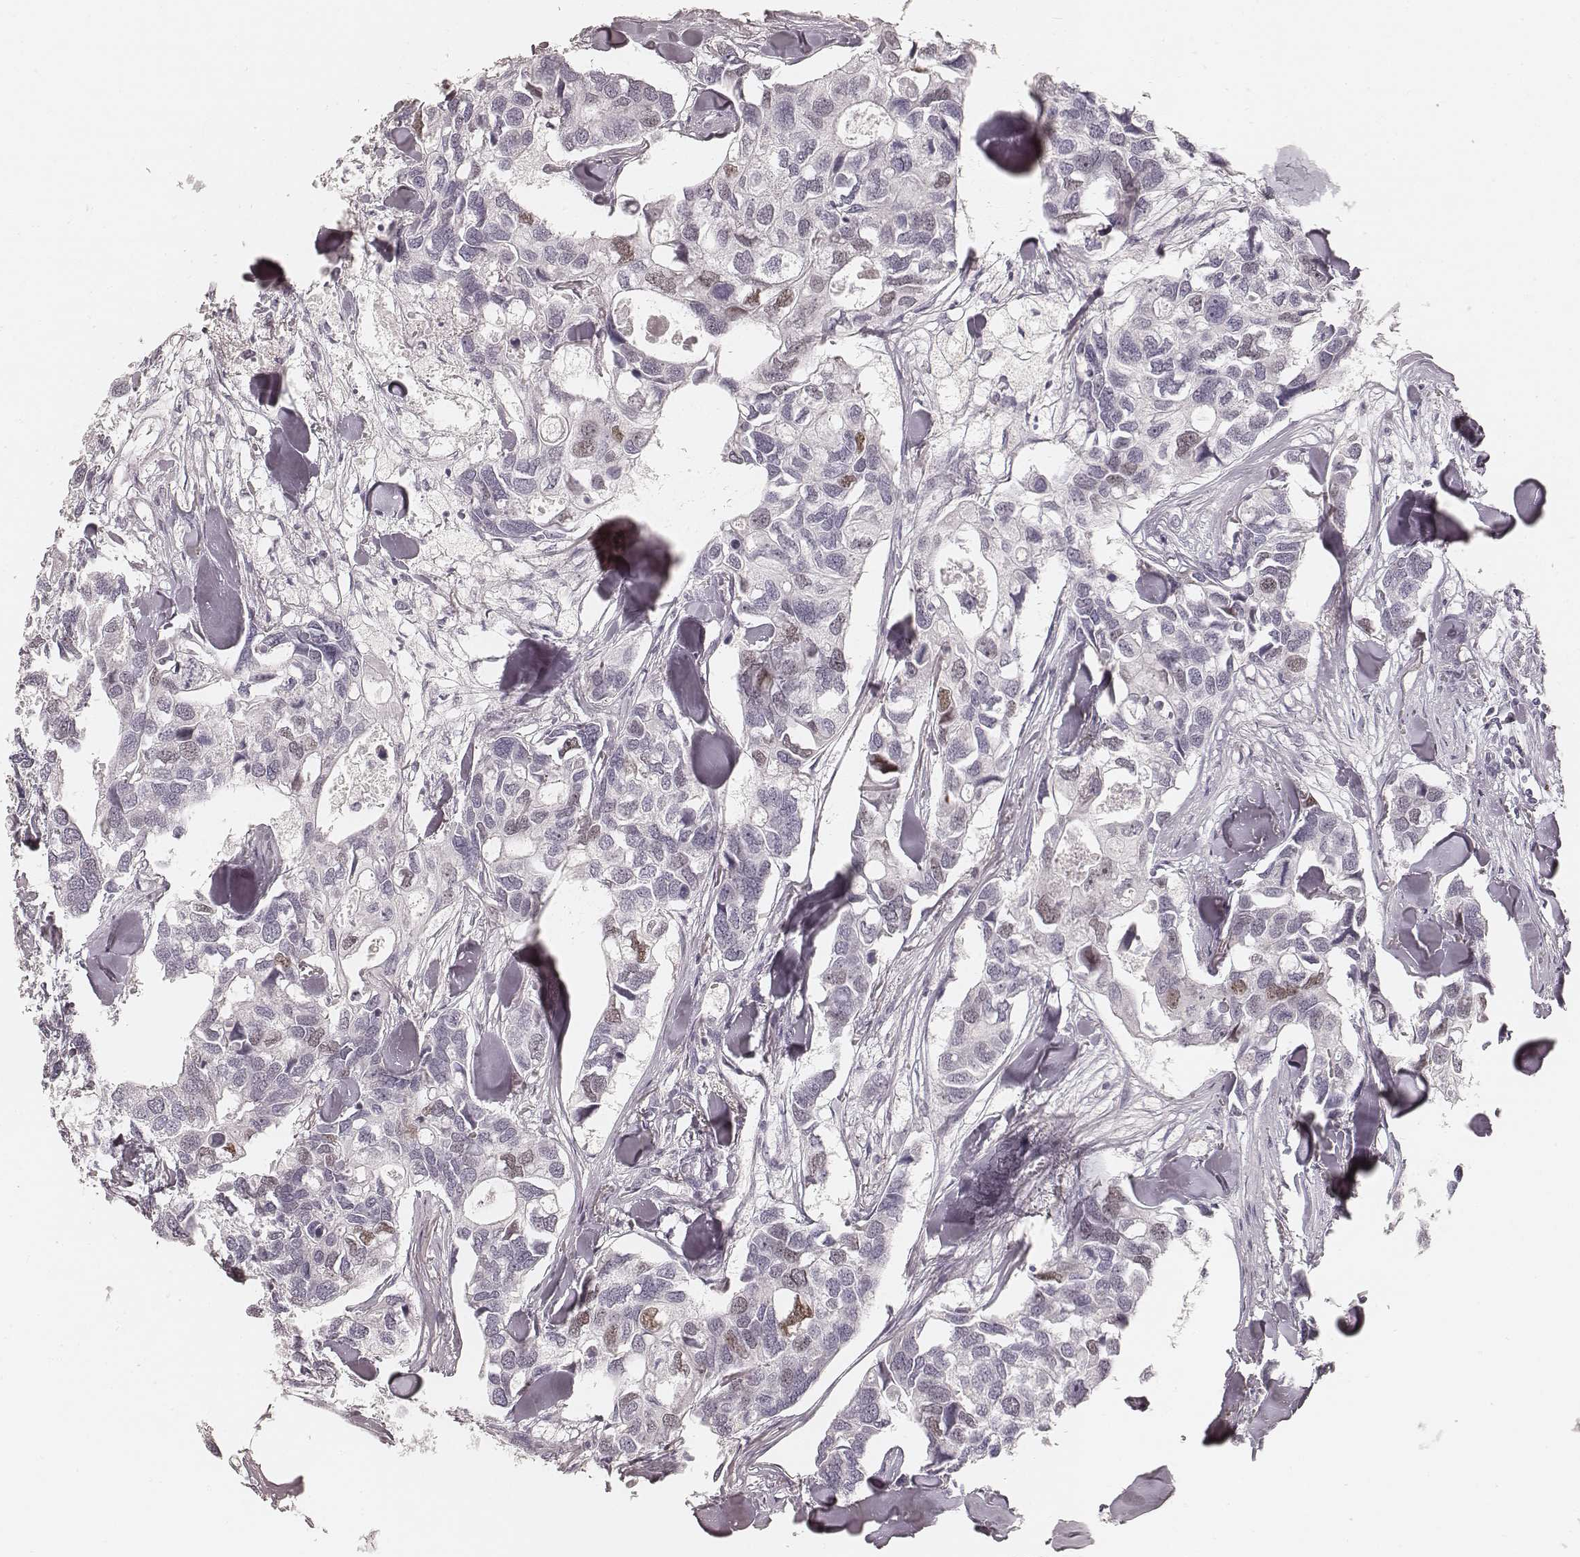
{"staining": {"intensity": "negative", "quantity": "none", "location": "none"}, "tissue": "breast cancer", "cell_type": "Tumor cells", "image_type": "cancer", "snomed": [{"axis": "morphology", "description": "Duct carcinoma"}, {"axis": "topography", "description": "Breast"}], "caption": "DAB (3,3'-diaminobenzidine) immunohistochemical staining of breast cancer reveals no significant expression in tumor cells.", "gene": "TEX37", "patient": {"sex": "female", "age": 83}}